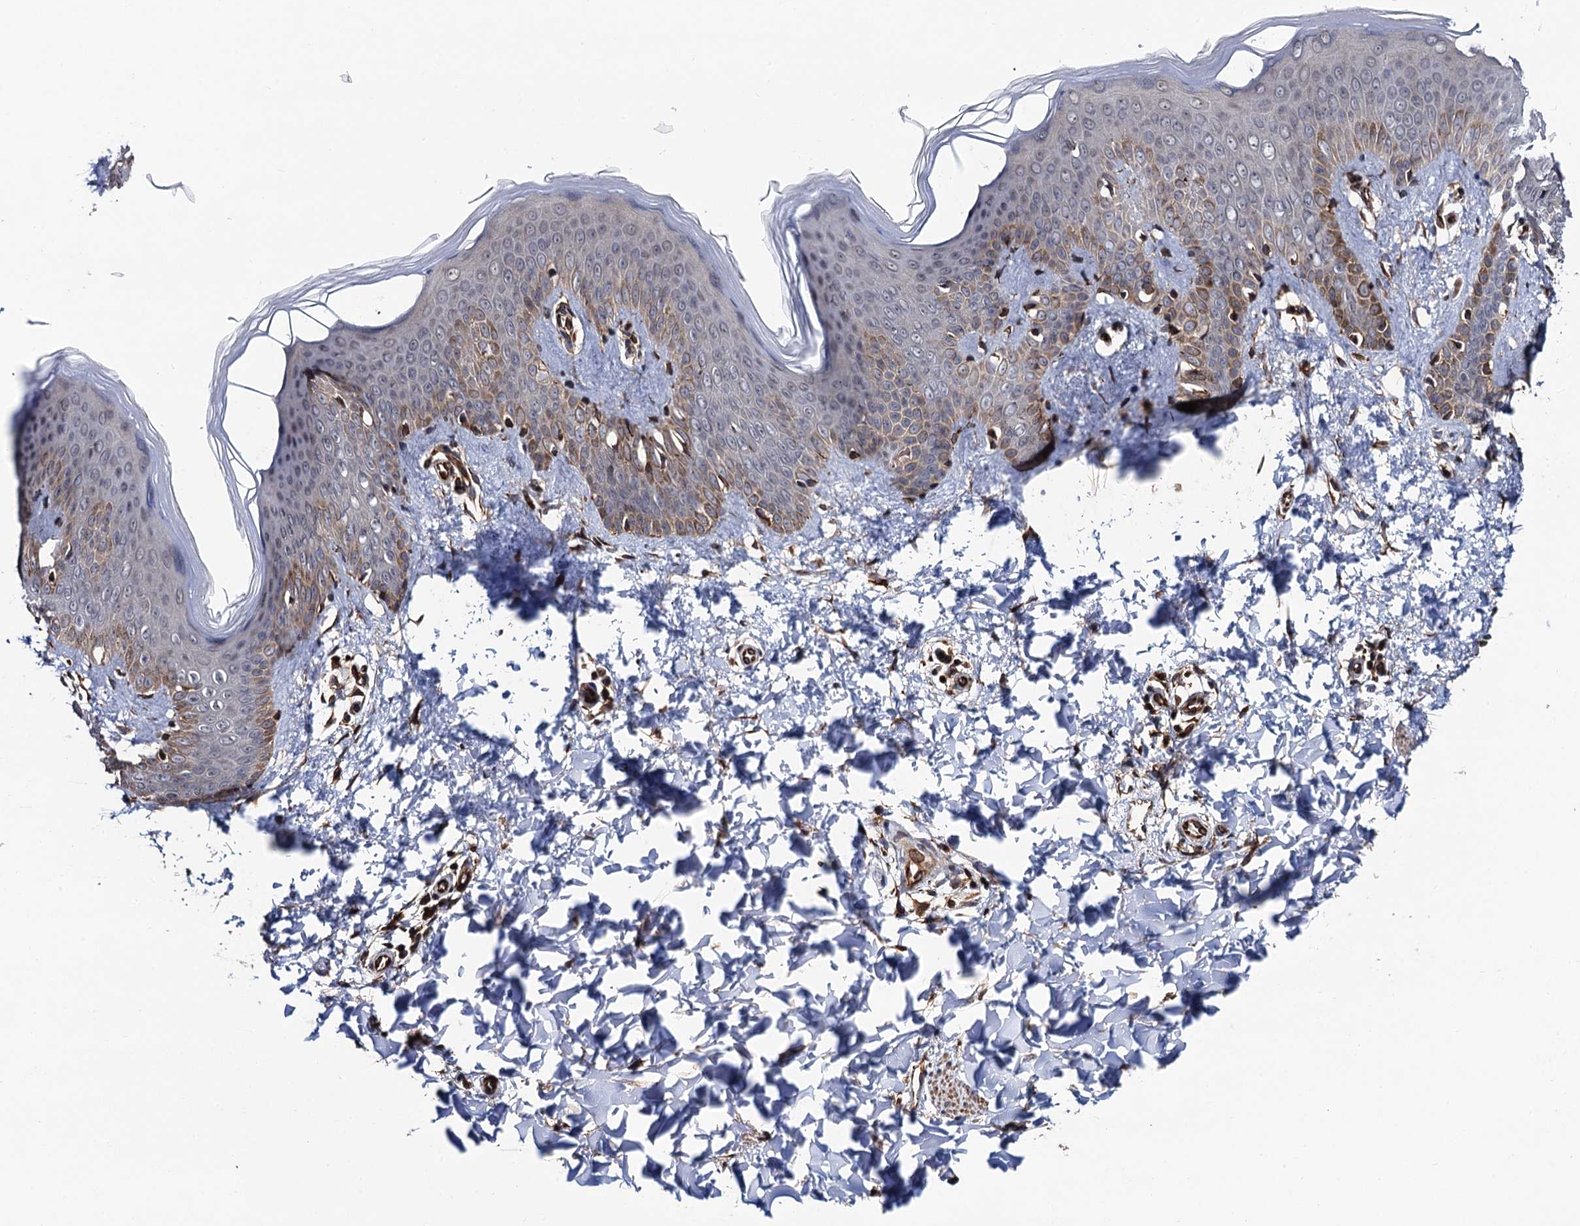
{"staining": {"intensity": "strong", "quantity": ">75%", "location": "cytoplasmic/membranous"}, "tissue": "skin", "cell_type": "Fibroblasts", "image_type": "normal", "snomed": [{"axis": "morphology", "description": "Normal tissue, NOS"}, {"axis": "topography", "description": "Skin"}], "caption": "Fibroblasts exhibit strong cytoplasmic/membranous expression in approximately >75% of cells in unremarkable skin. Using DAB (3,3'-diaminobenzidine) (brown) and hematoxylin (blue) stains, captured at high magnification using brightfield microscopy.", "gene": "FSIP1", "patient": {"sex": "male", "age": 36}}